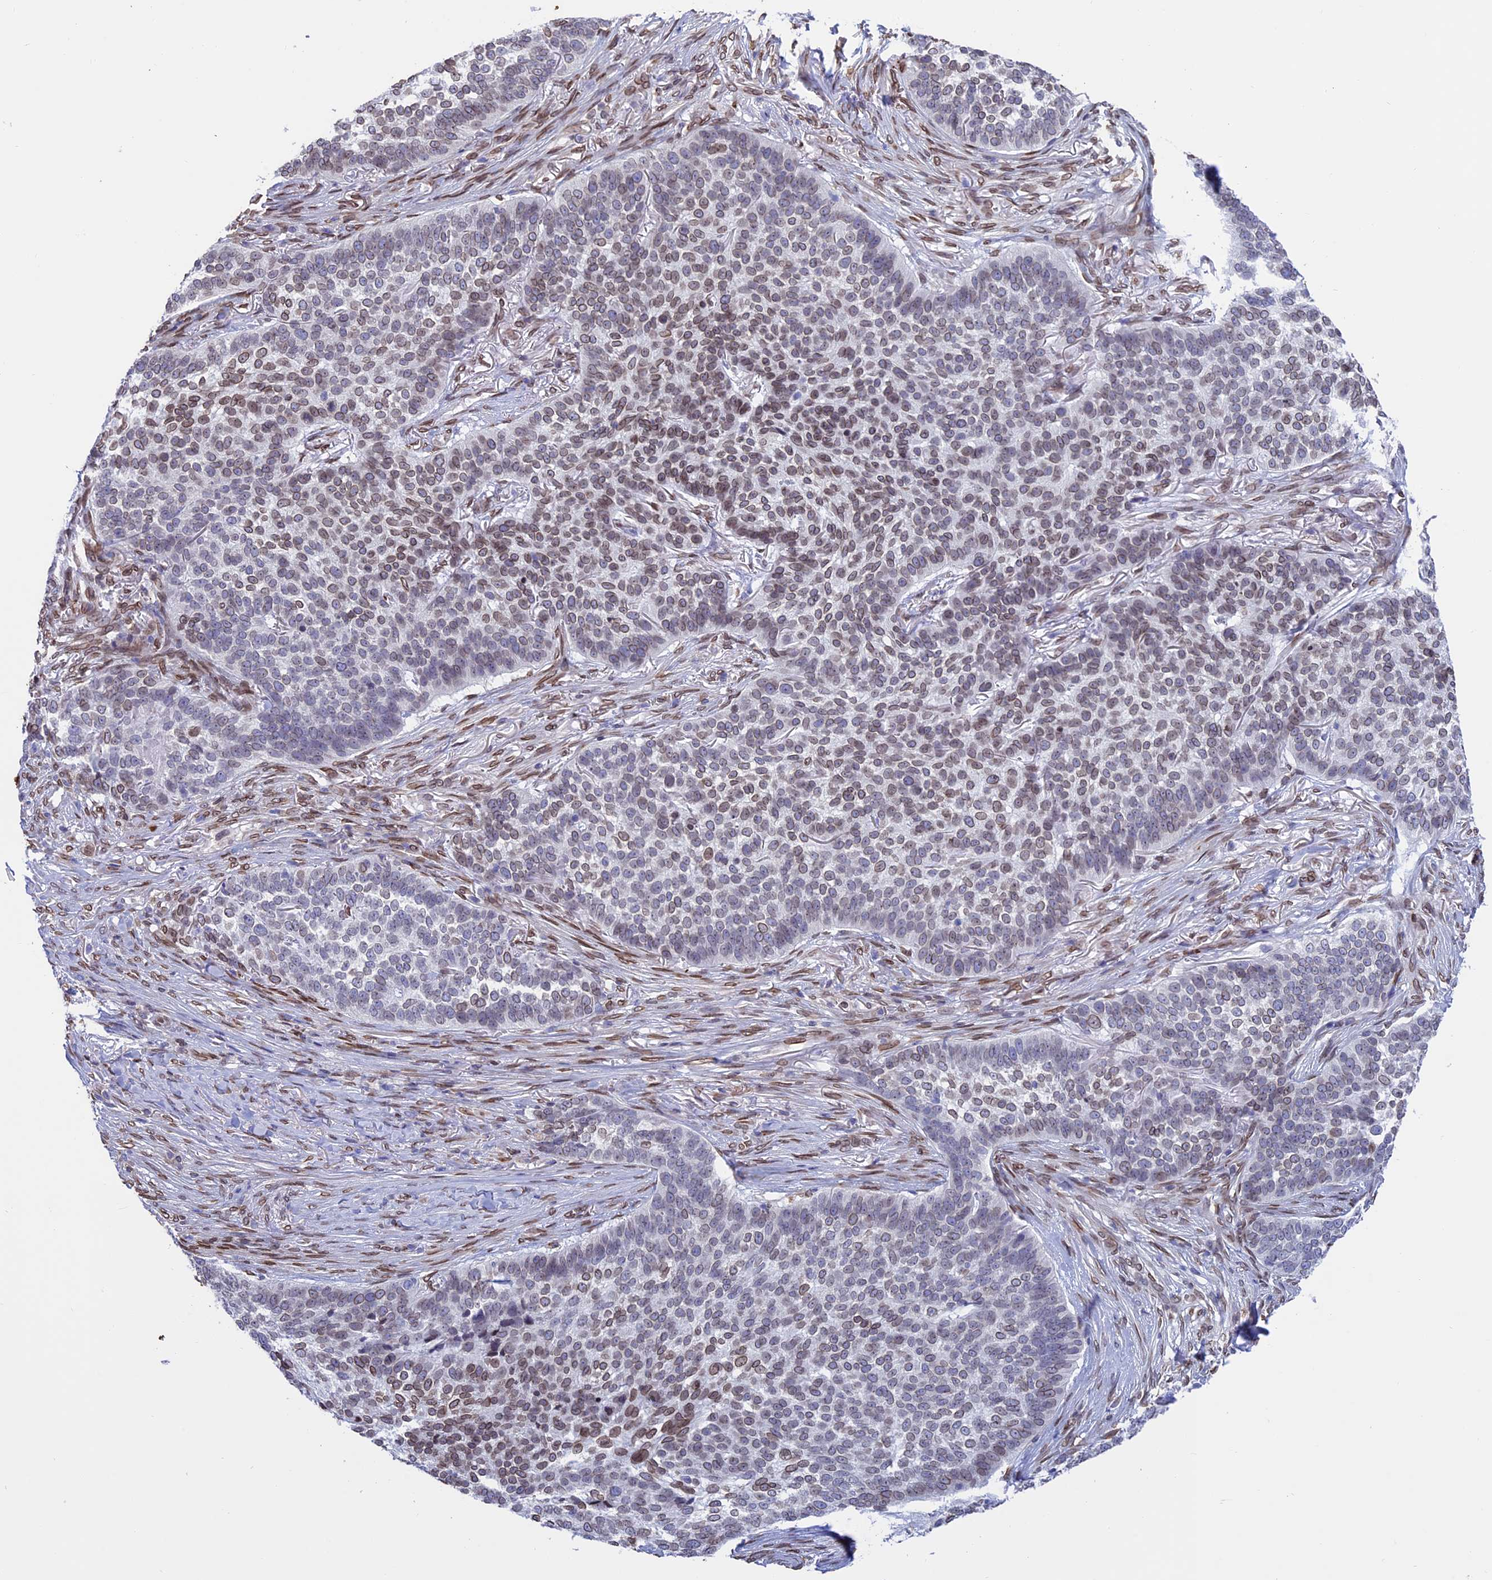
{"staining": {"intensity": "moderate", "quantity": "25%-75%", "location": "cytoplasmic/membranous,nuclear"}, "tissue": "skin cancer", "cell_type": "Tumor cells", "image_type": "cancer", "snomed": [{"axis": "morphology", "description": "Basal cell carcinoma"}, {"axis": "topography", "description": "Skin"}], "caption": "Approximately 25%-75% of tumor cells in skin cancer reveal moderate cytoplasmic/membranous and nuclear protein expression as visualized by brown immunohistochemical staining.", "gene": "TMPRSS7", "patient": {"sex": "male", "age": 85}}